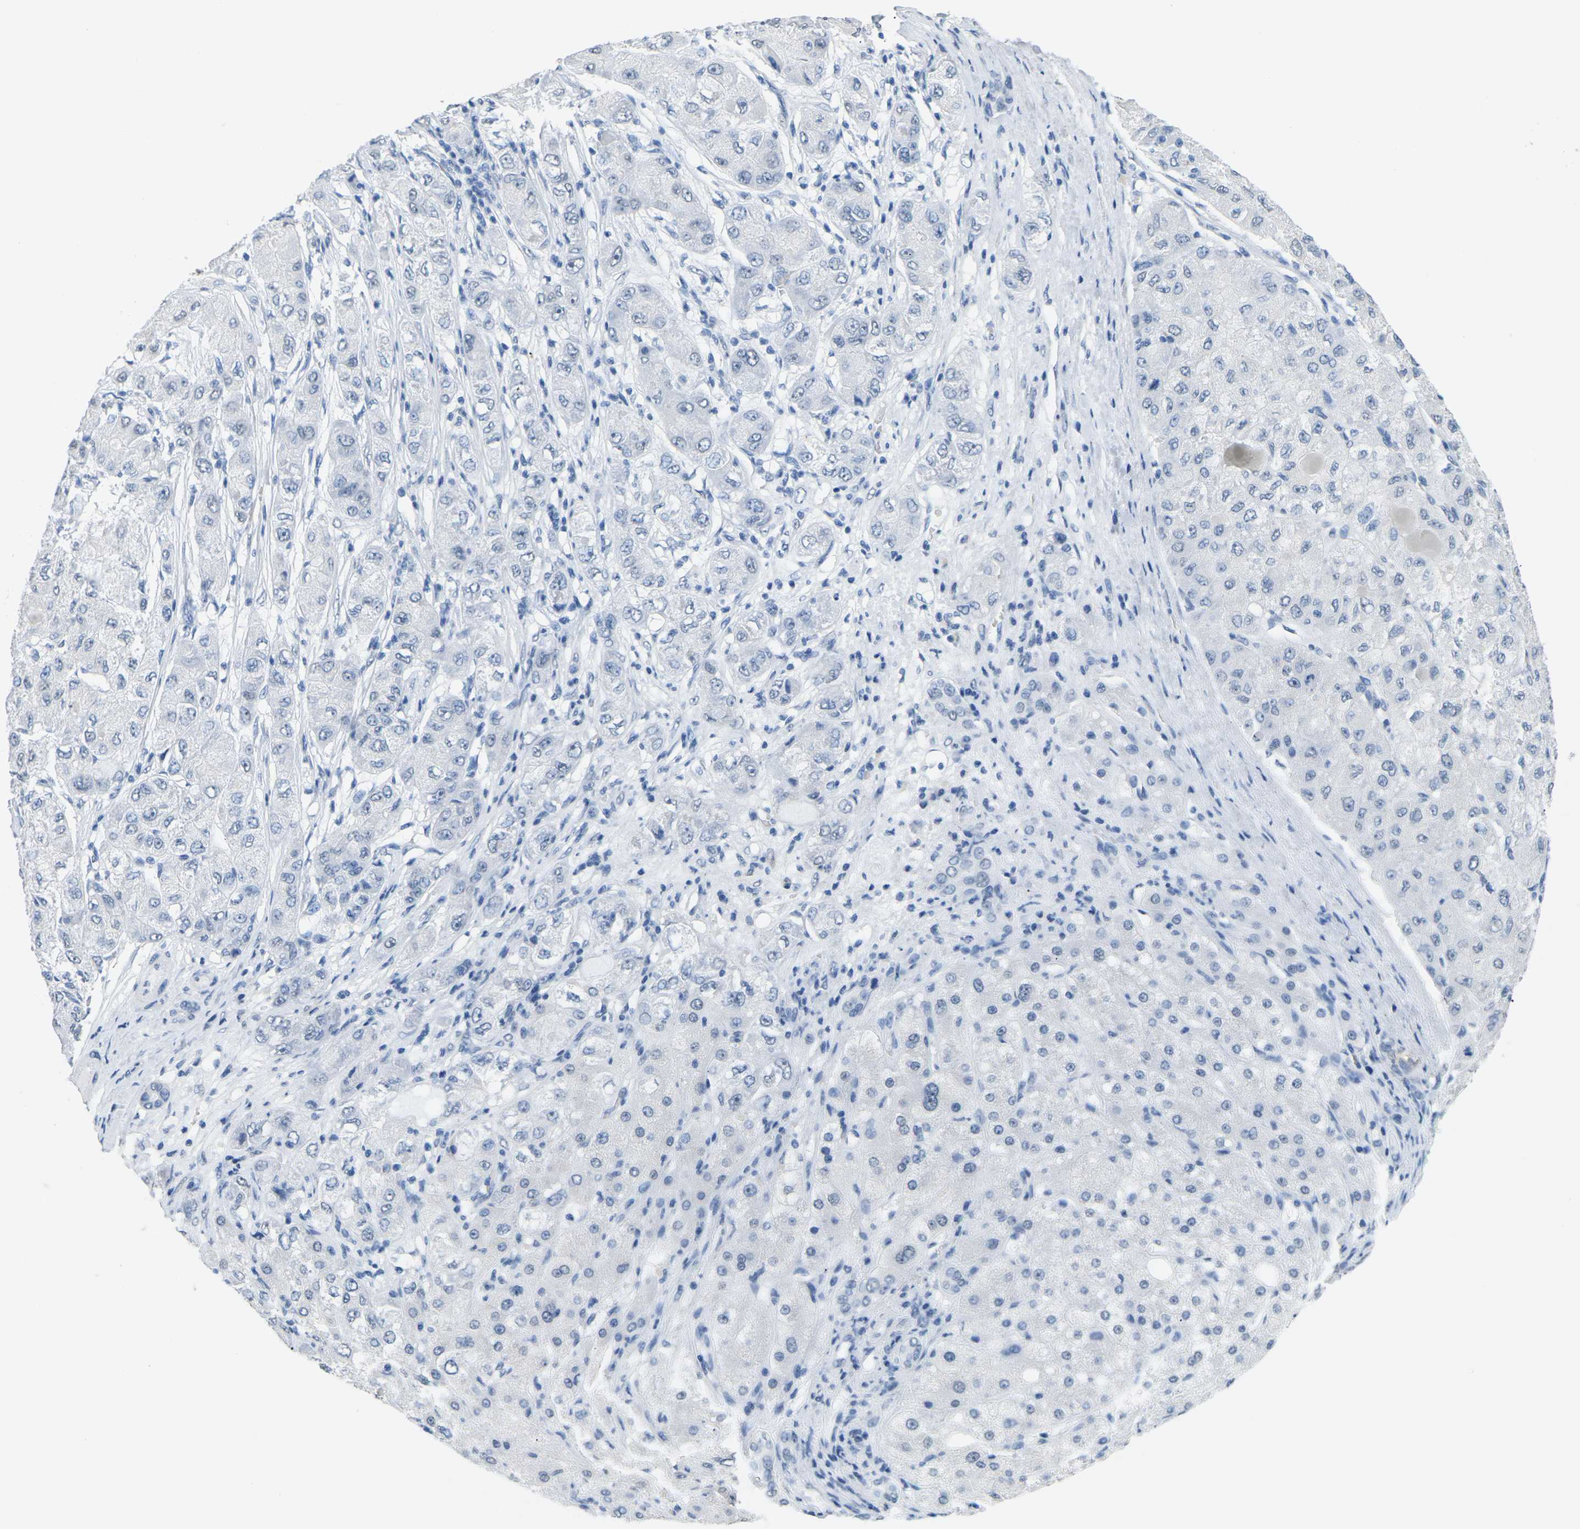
{"staining": {"intensity": "negative", "quantity": "none", "location": "none"}, "tissue": "liver cancer", "cell_type": "Tumor cells", "image_type": "cancer", "snomed": [{"axis": "morphology", "description": "Carcinoma, Hepatocellular, NOS"}, {"axis": "topography", "description": "Liver"}], "caption": "An immunohistochemistry histopathology image of liver cancer is shown. There is no staining in tumor cells of liver cancer.", "gene": "CTAG1A", "patient": {"sex": "male", "age": 80}}